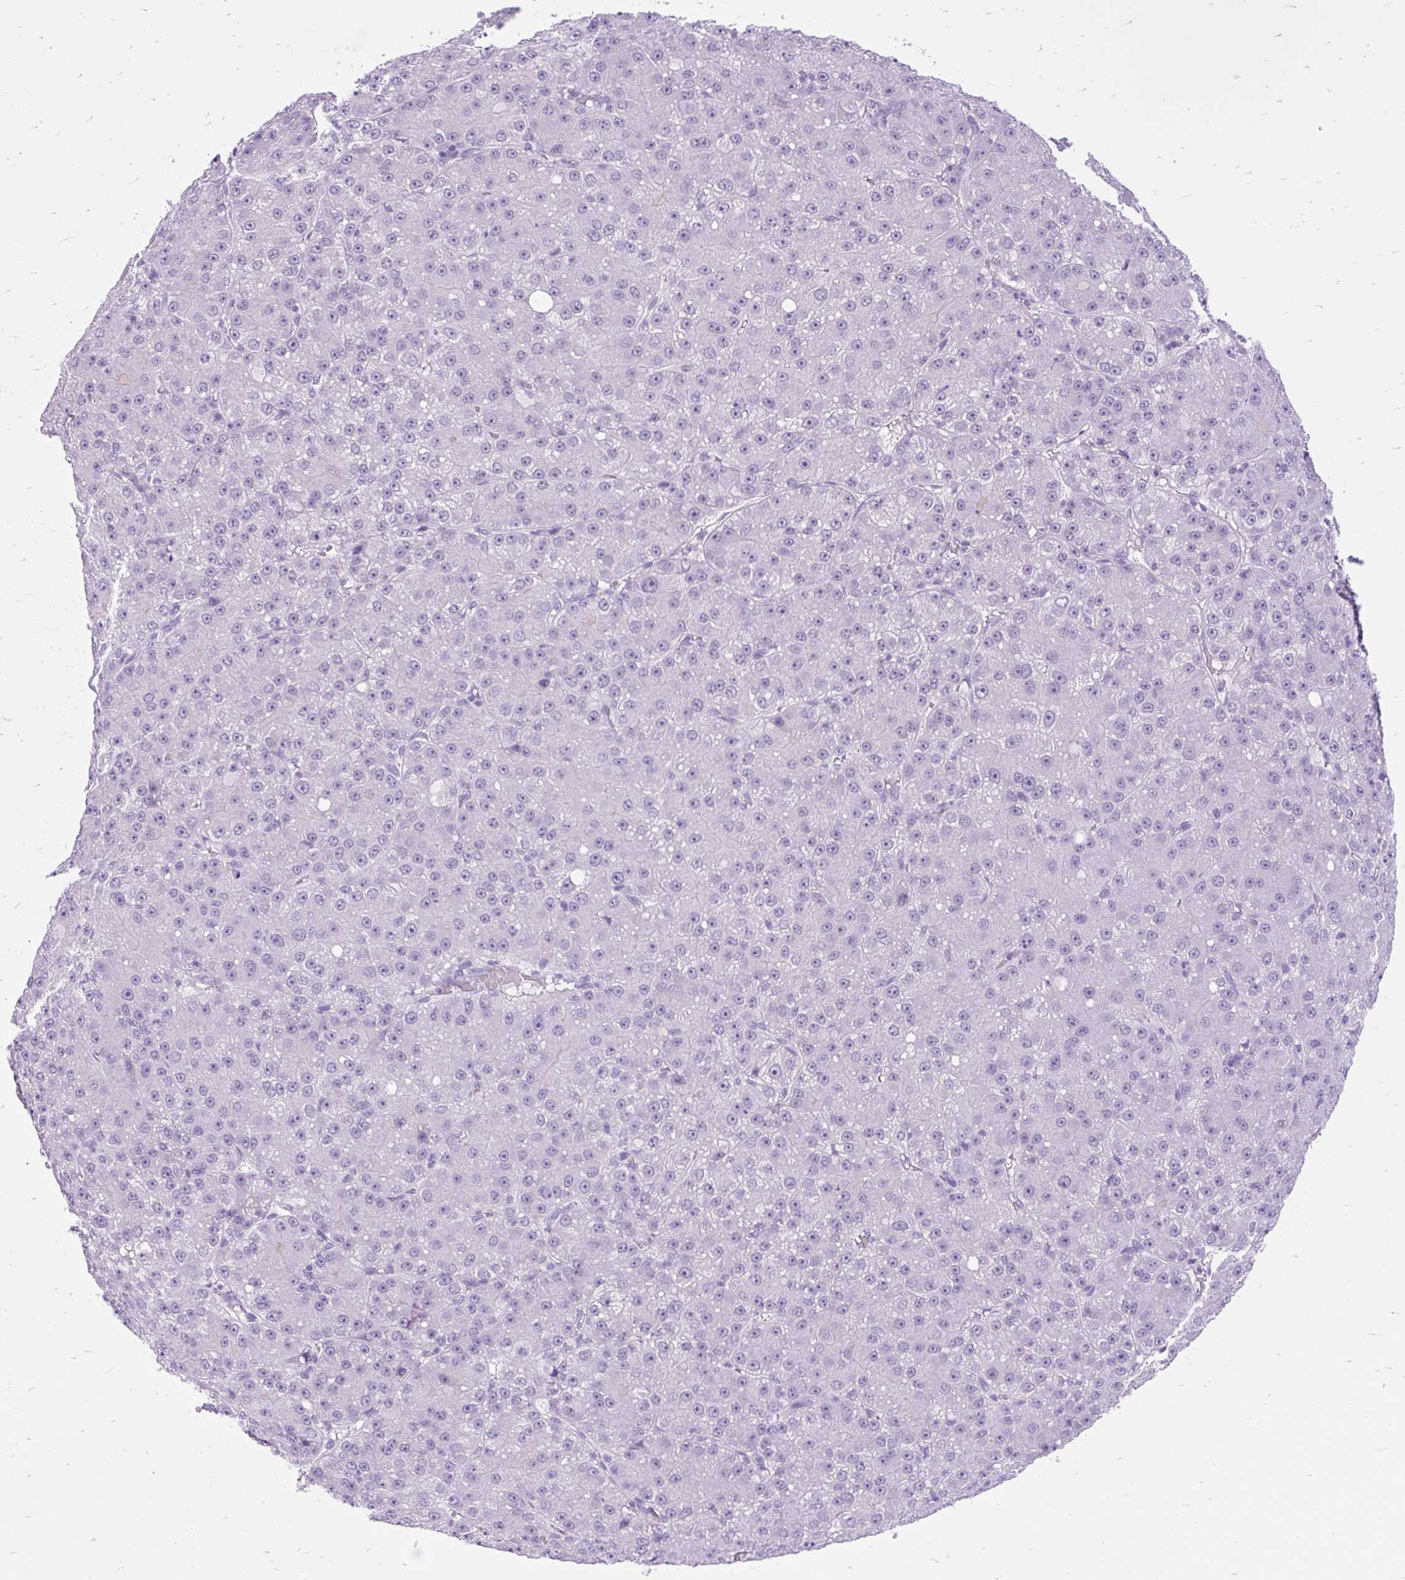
{"staining": {"intensity": "negative", "quantity": "none", "location": "none"}, "tissue": "liver cancer", "cell_type": "Tumor cells", "image_type": "cancer", "snomed": [{"axis": "morphology", "description": "Carcinoma, Hepatocellular, NOS"}, {"axis": "topography", "description": "Liver"}], "caption": "This is an immunohistochemistry (IHC) histopathology image of hepatocellular carcinoma (liver). There is no expression in tumor cells.", "gene": "SCGB1A1", "patient": {"sex": "male", "age": 67}}